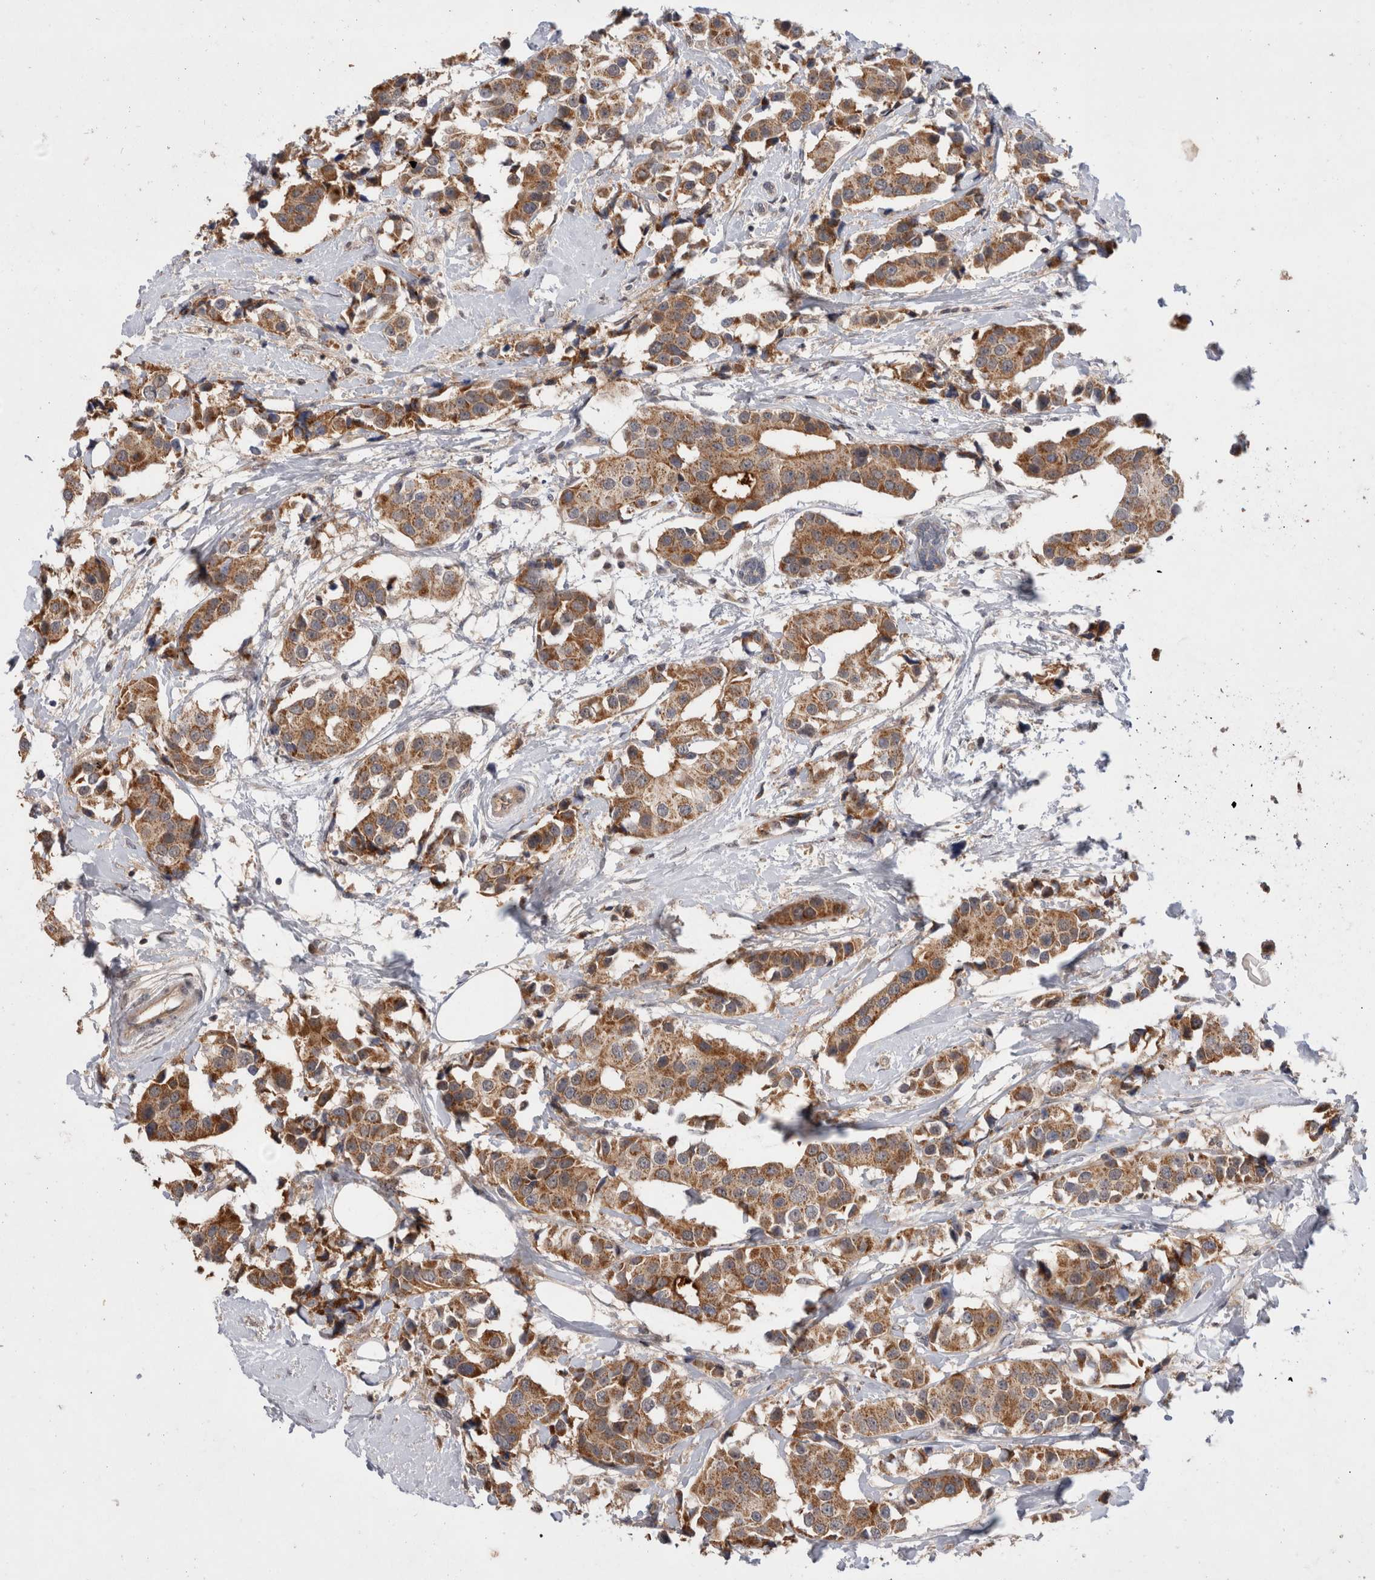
{"staining": {"intensity": "moderate", "quantity": ">75%", "location": "cytoplasmic/membranous"}, "tissue": "breast cancer", "cell_type": "Tumor cells", "image_type": "cancer", "snomed": [{"axis": "morphology", "description": "Normal tissue, NOS"}, {"axis": "morphology", "description": "Duct carcinoma"}, {"axis": "topography", "description": "Breast"}], "caption": "This histopathology image reveals intraductal carcinoma (breast) stained with IHC to label a protein in brown. The cytoplasmic/membranous of tumor cells show moderate positivity for the protein. Nuclei are counter-stained blue.", "gene": "MRPL37", "patient": {"sex": "female", "age": 39}}